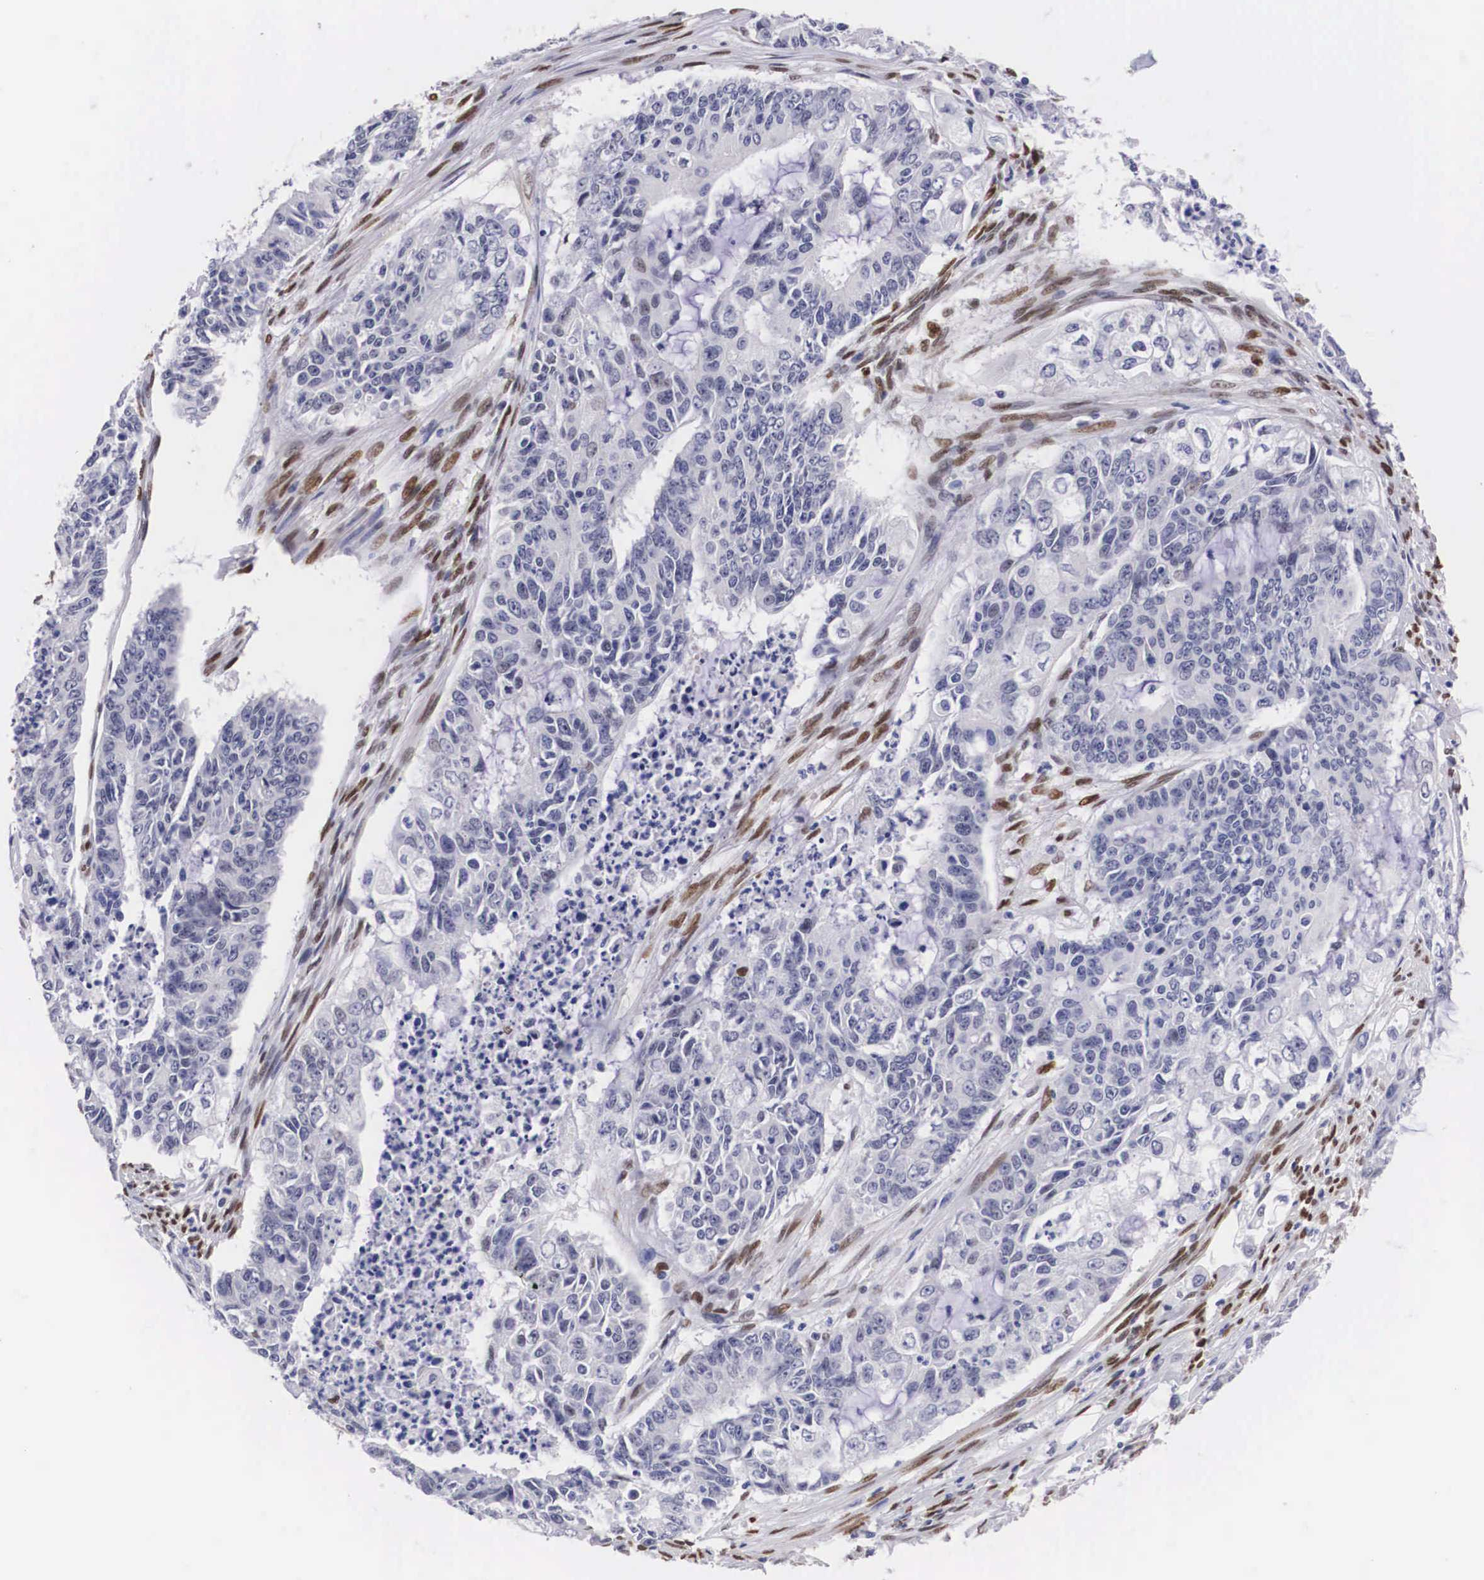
{"staining": {"intensity": "negative", "quantity": "none", "location": "none"}, "tissue": "endometrial cancer", "cell_type": "Tumor cells", "image_type": "cancer", "snomed": [{"axis": "morphology", "description": "Adenocarcinoma, NOS"}, {"axis": "topography", "description": "Endometrium"}], "caption": "A photomicrograph of human endometrial adenocarcinoma is negative for staining in tumor cells. (DAB (3,3'-diaminobenzidine) immunohistochemistry visualized using brightfield microscopy, high magnification).", "gene": "KHDRBS3", "patient": {"sex": "female", "age": 75}}